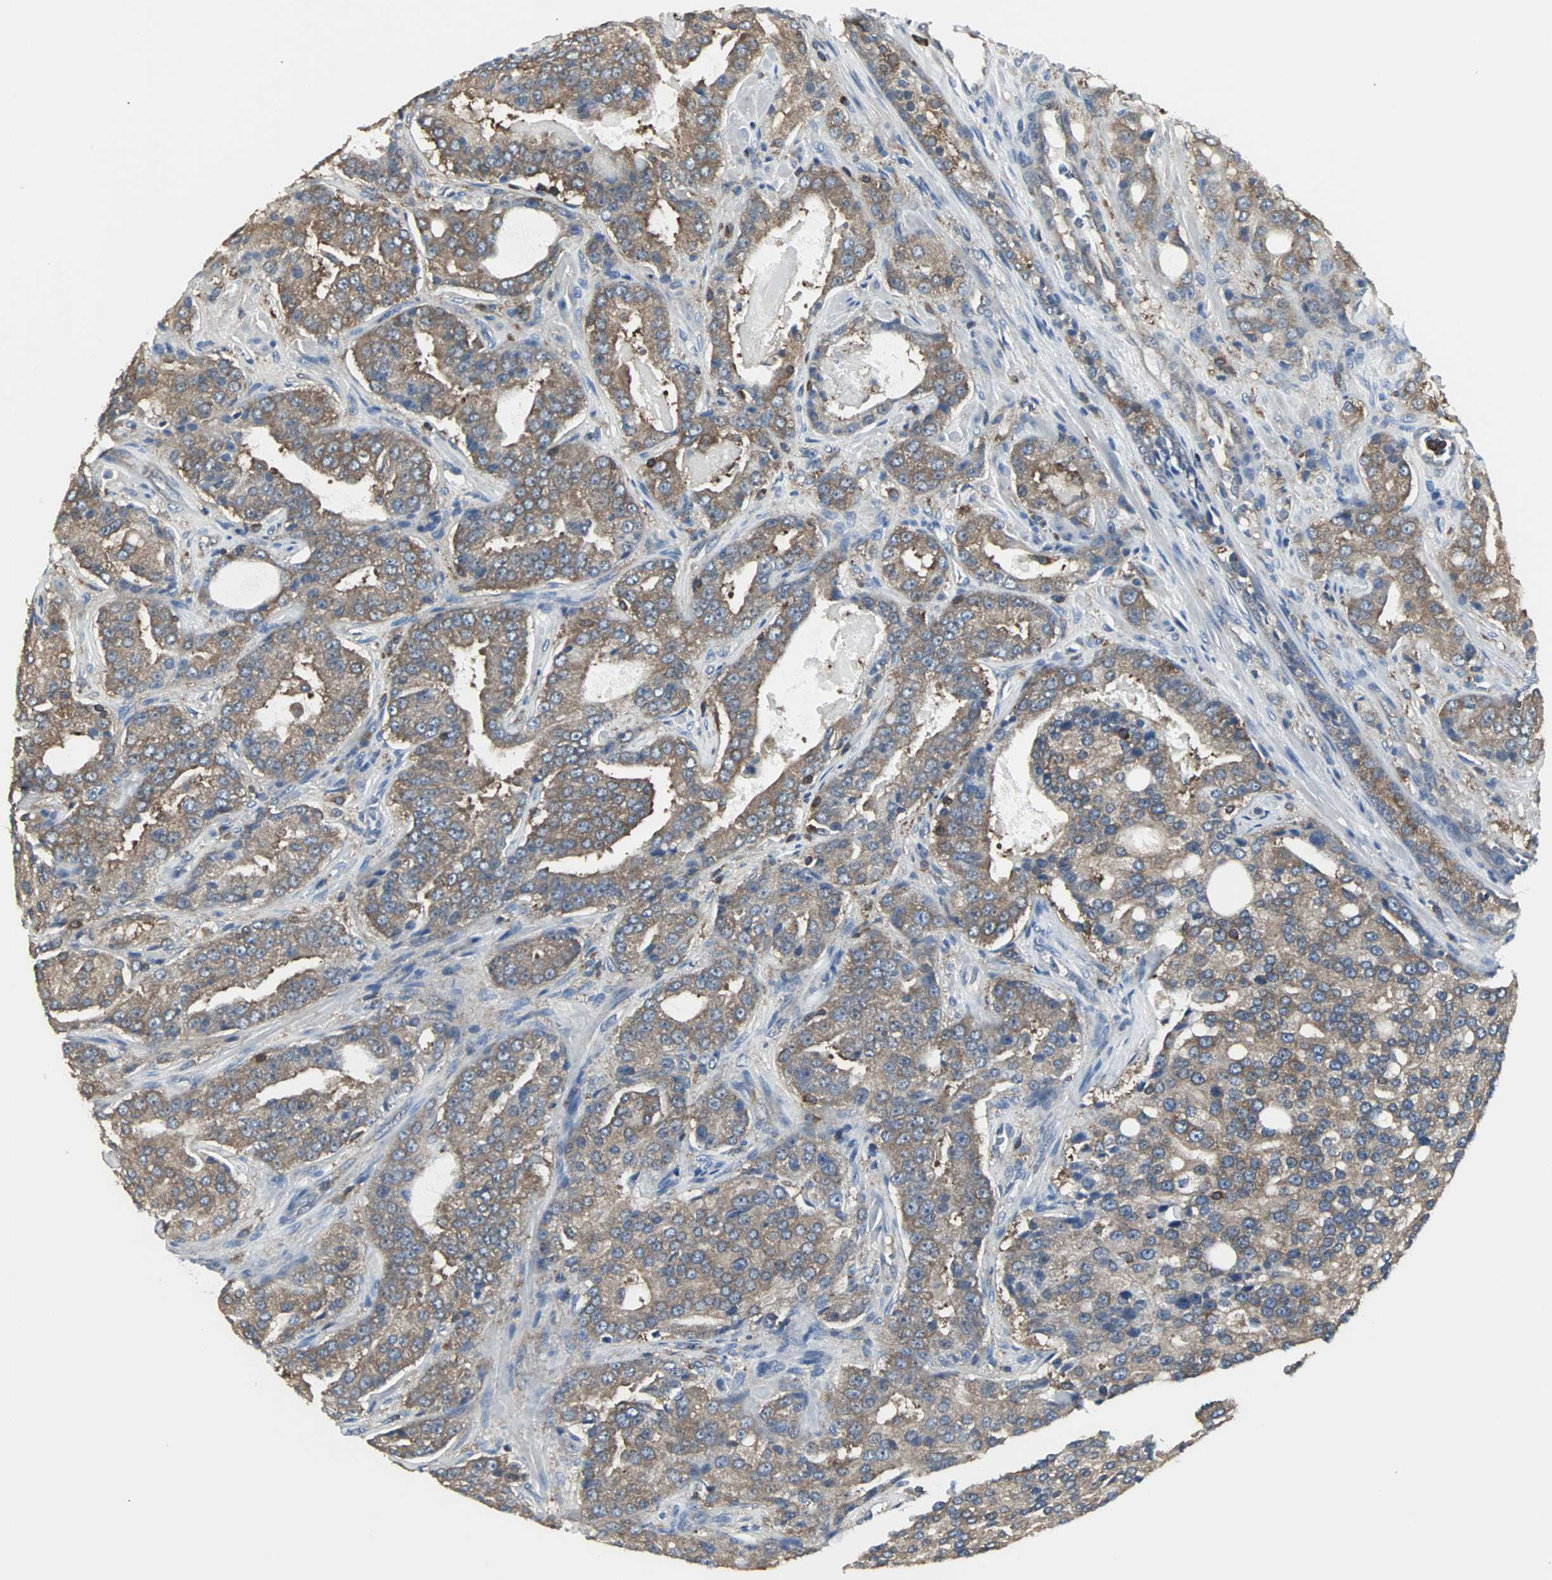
{"staining": {"intensity": "moderate", "quantity": ">75%", "location": "cytoplasmic/membranous"}, "tissue": "prostate cancer", "cell_type": "Tumor cells", "image_type": "cancer", "snomed": [{"axis": "morphology", "description": "Adenocarcinoma, High grade"}, {"axis": "topography", "description": "Prostate"}], "caption": "IHC of human prostate cancer (adenocarcinoma (high-grade)) shows medium levels of moderate cytoplasmic/membranous positivity in about >75% of tumor cells.", "gene": "LRRFIP1", "patient": {"sex": "male", "age": 72}}